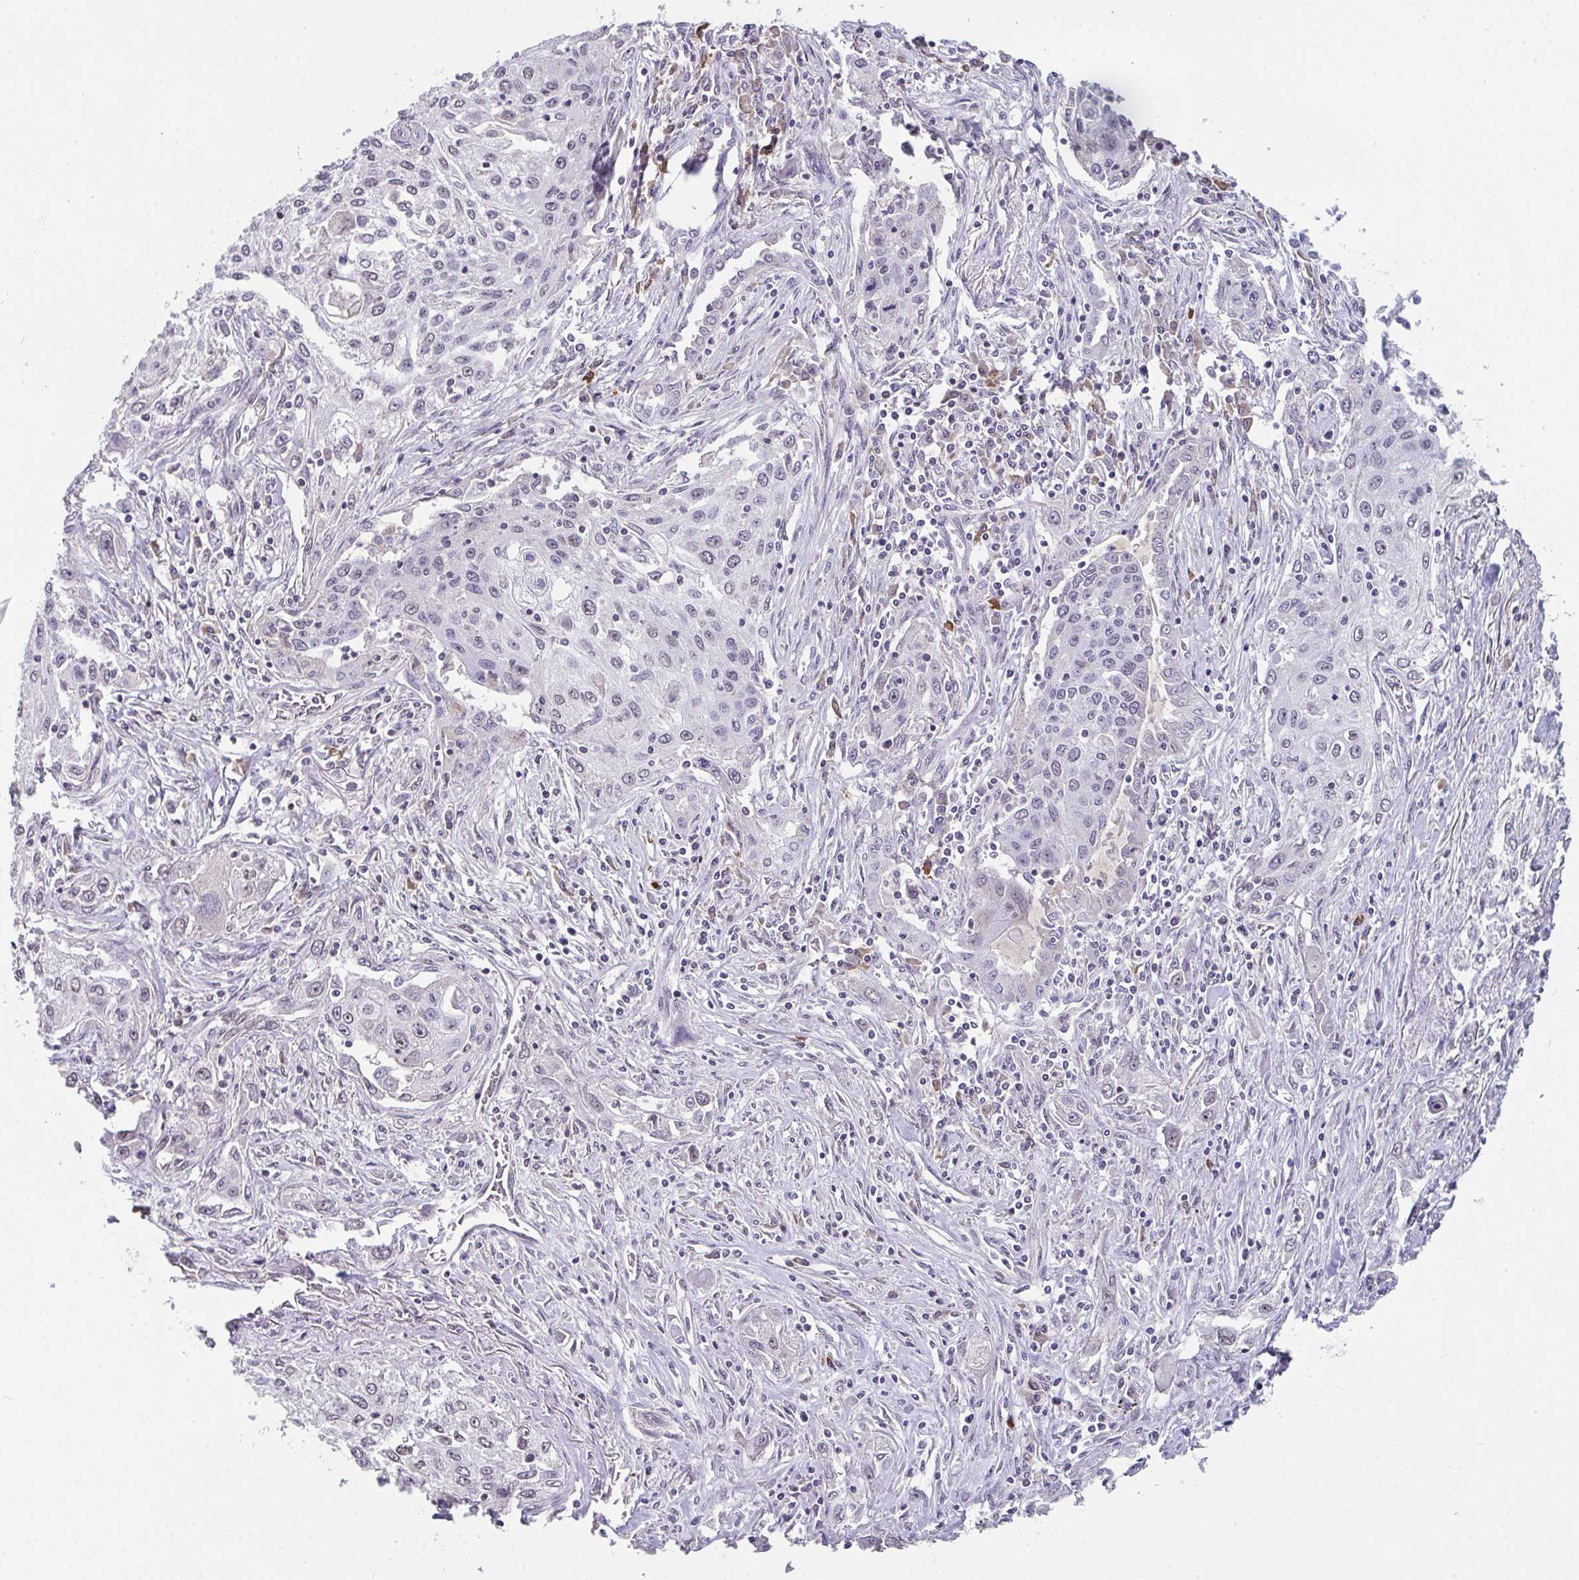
{"staining": {"intensity": "negative", "quantity": "none", "location": "none"}, "tissue": "lung cancer", "cell_type": "Tumor cells", "image_type": "cancer", "snomed": [{"axis": "morphology", "description": "Squamous cell carcinoma, NOS"}, {"axis": "topography", "description": "Lung"}], "caption": "Tumor cells show no significant protein staining in lung cancer (squamous cell carcinoma).", "gene": "RBBP6", "patient": {"sex": "female", "age": 69}}